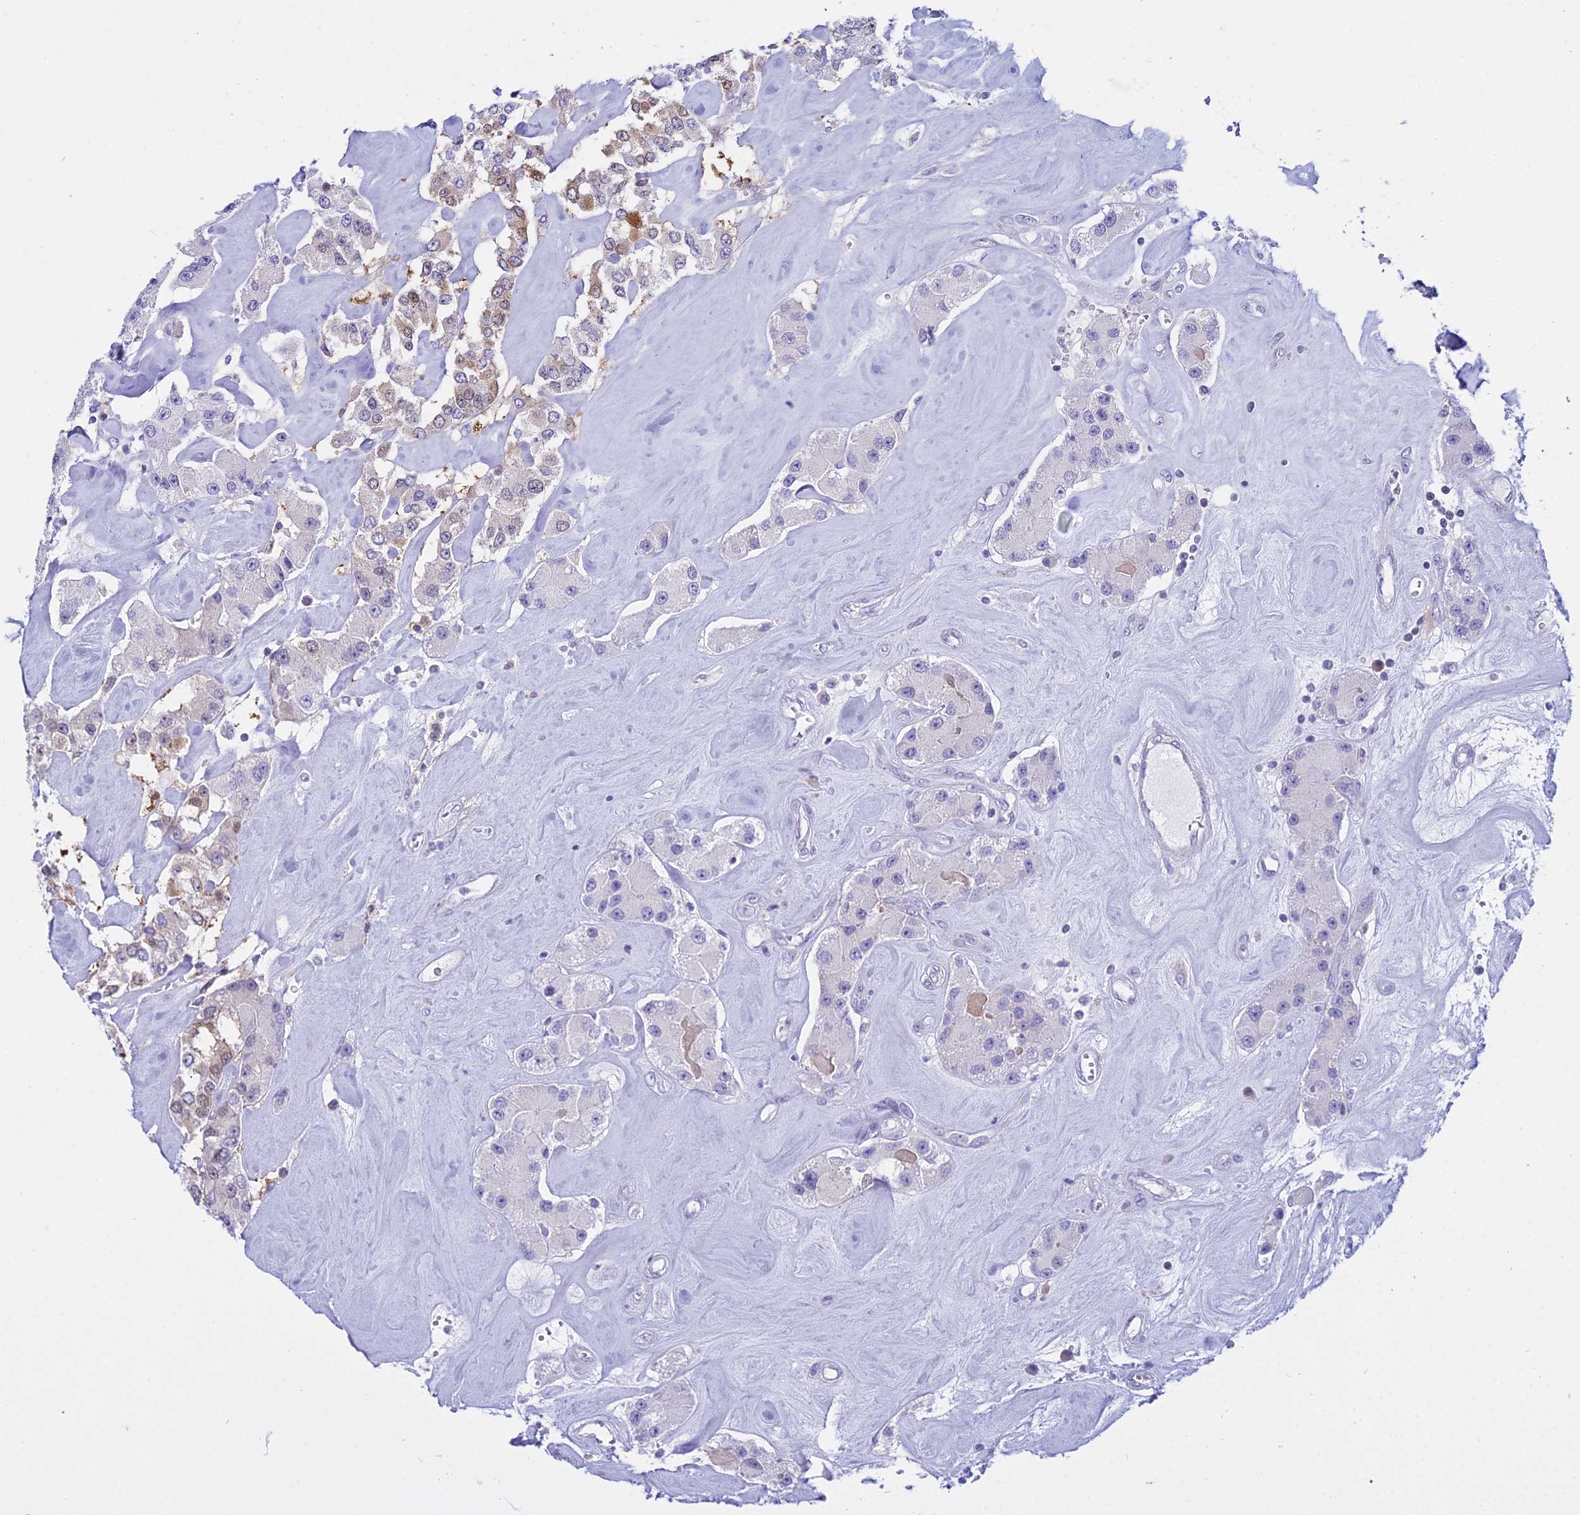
{"staining": {"intensity": "moderate", "quantity": "<25%", "location": "cytoplasmic/membranous"}, "tissue": "carcinoid", "cell_type": "Tumor cells", "image_type": "cancer", "snomed": [{"axis": "morphology", "description": "Carcinoid, malignant, NOS"}, {"axis": "topography", "description": "Pancreas"}], "caption": "DAB (3,3'-diaminobenzidine) immunohistochemical staining of human carcinoid shows moderate cytoplasmic/membranous protein positivity in approximately <25% of tumor cells.", "gene": "ZMIZ1", "patient": {"sex": "male", "age": 41}}